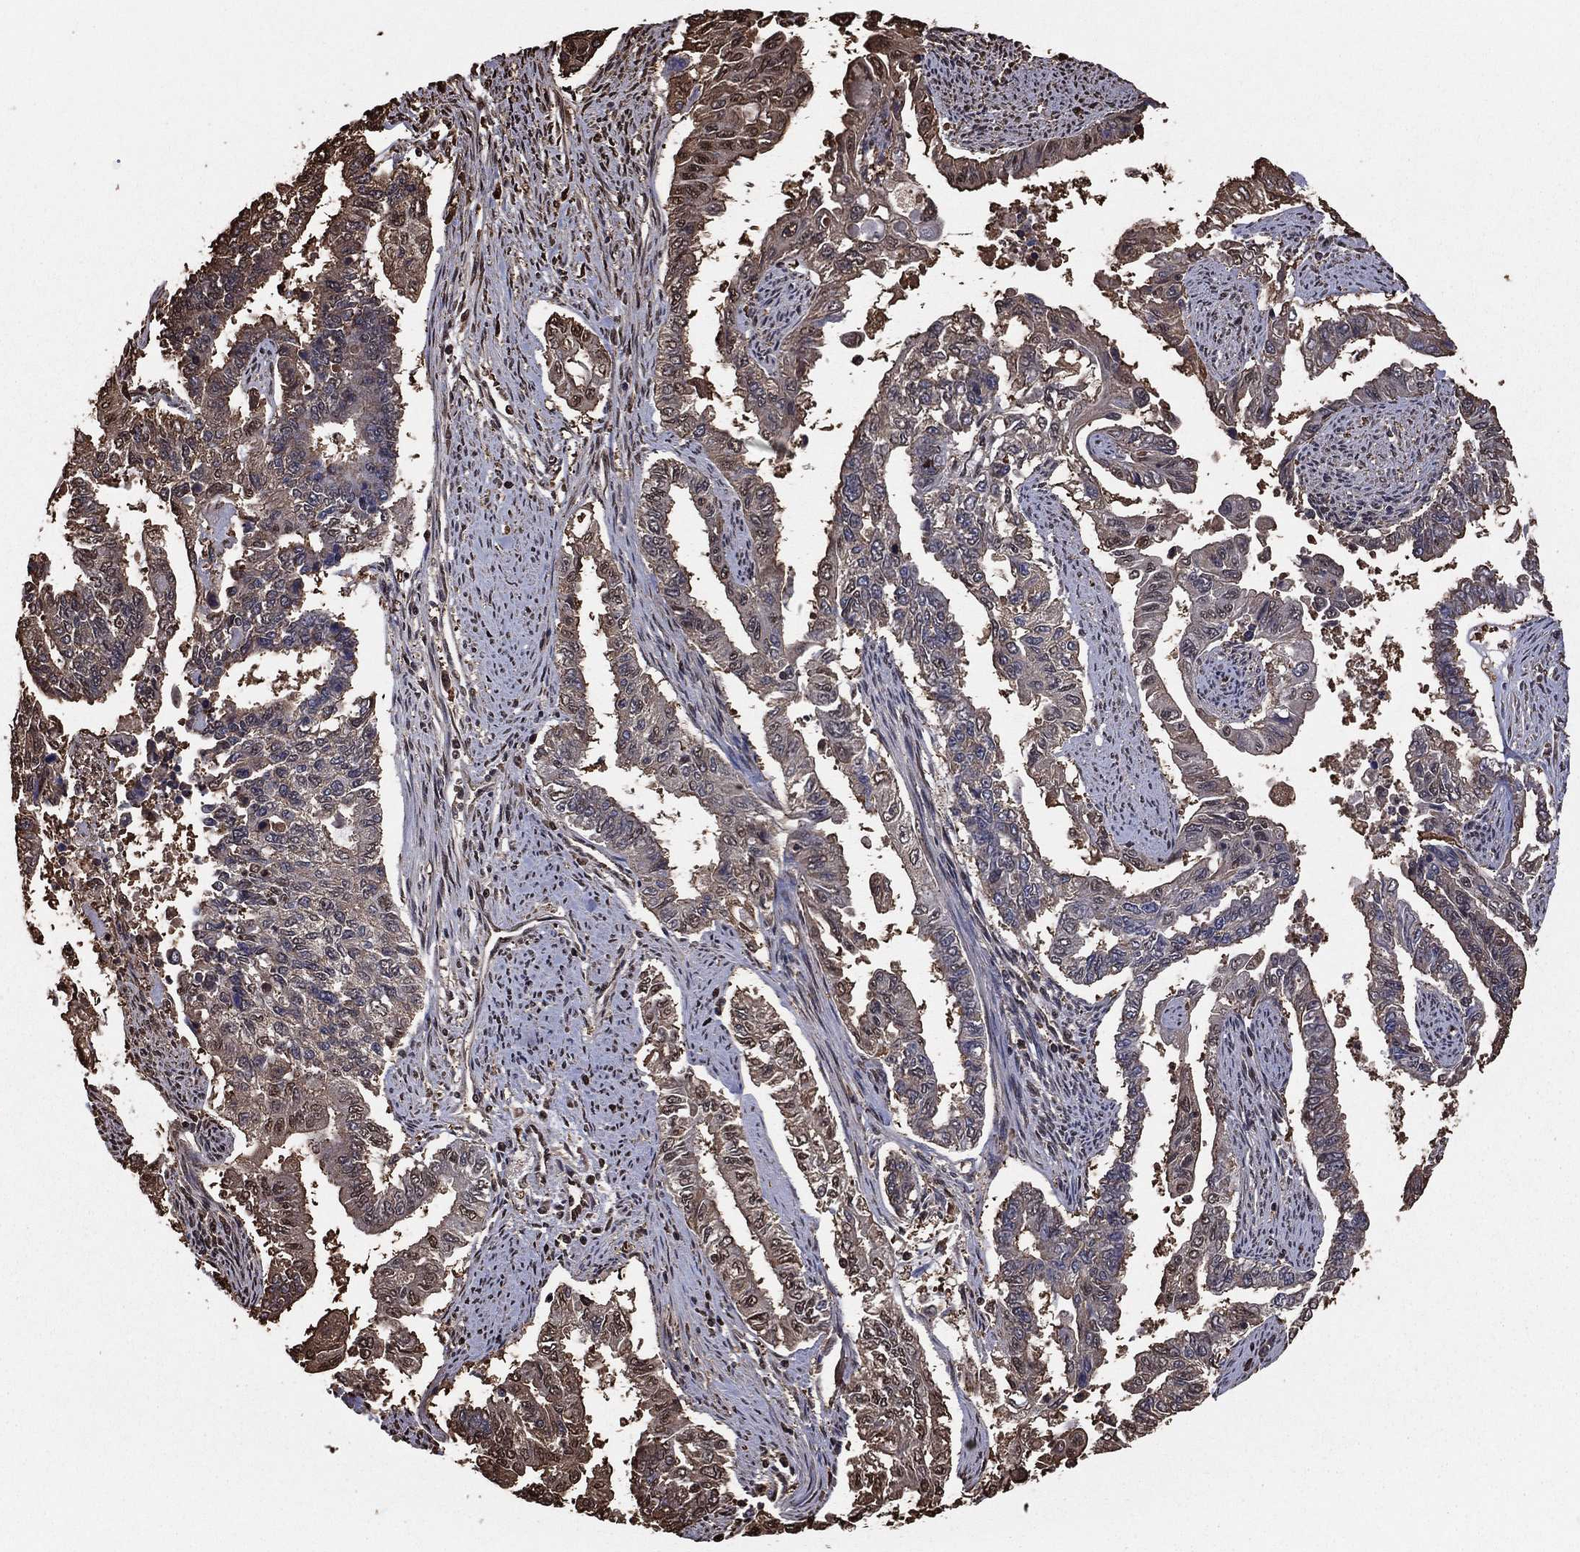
{"staining": {"intensity": "moderate", "quantity": ">75%", "location": "cytoplasmic/membranous,nuclear"}, "tissue": "endometrial cancer", "cell_type": "Tumor cells", "image_type": "cancer", "snomed": [{"axis": "morphology", "description": "Adenocarcinoma, NOS"}, {"axis": "topography", "description": "Uterus"}], "caption": "Immunohistochemical staining of human endometrial cancer (adenocarcinoma) reveals moderate cytoplasmic/membranous and nuclear protein staining in approximately >75% of tumor cells.", "gene": "GAPDH", "patient": {"sex": "female", "age": 59}}